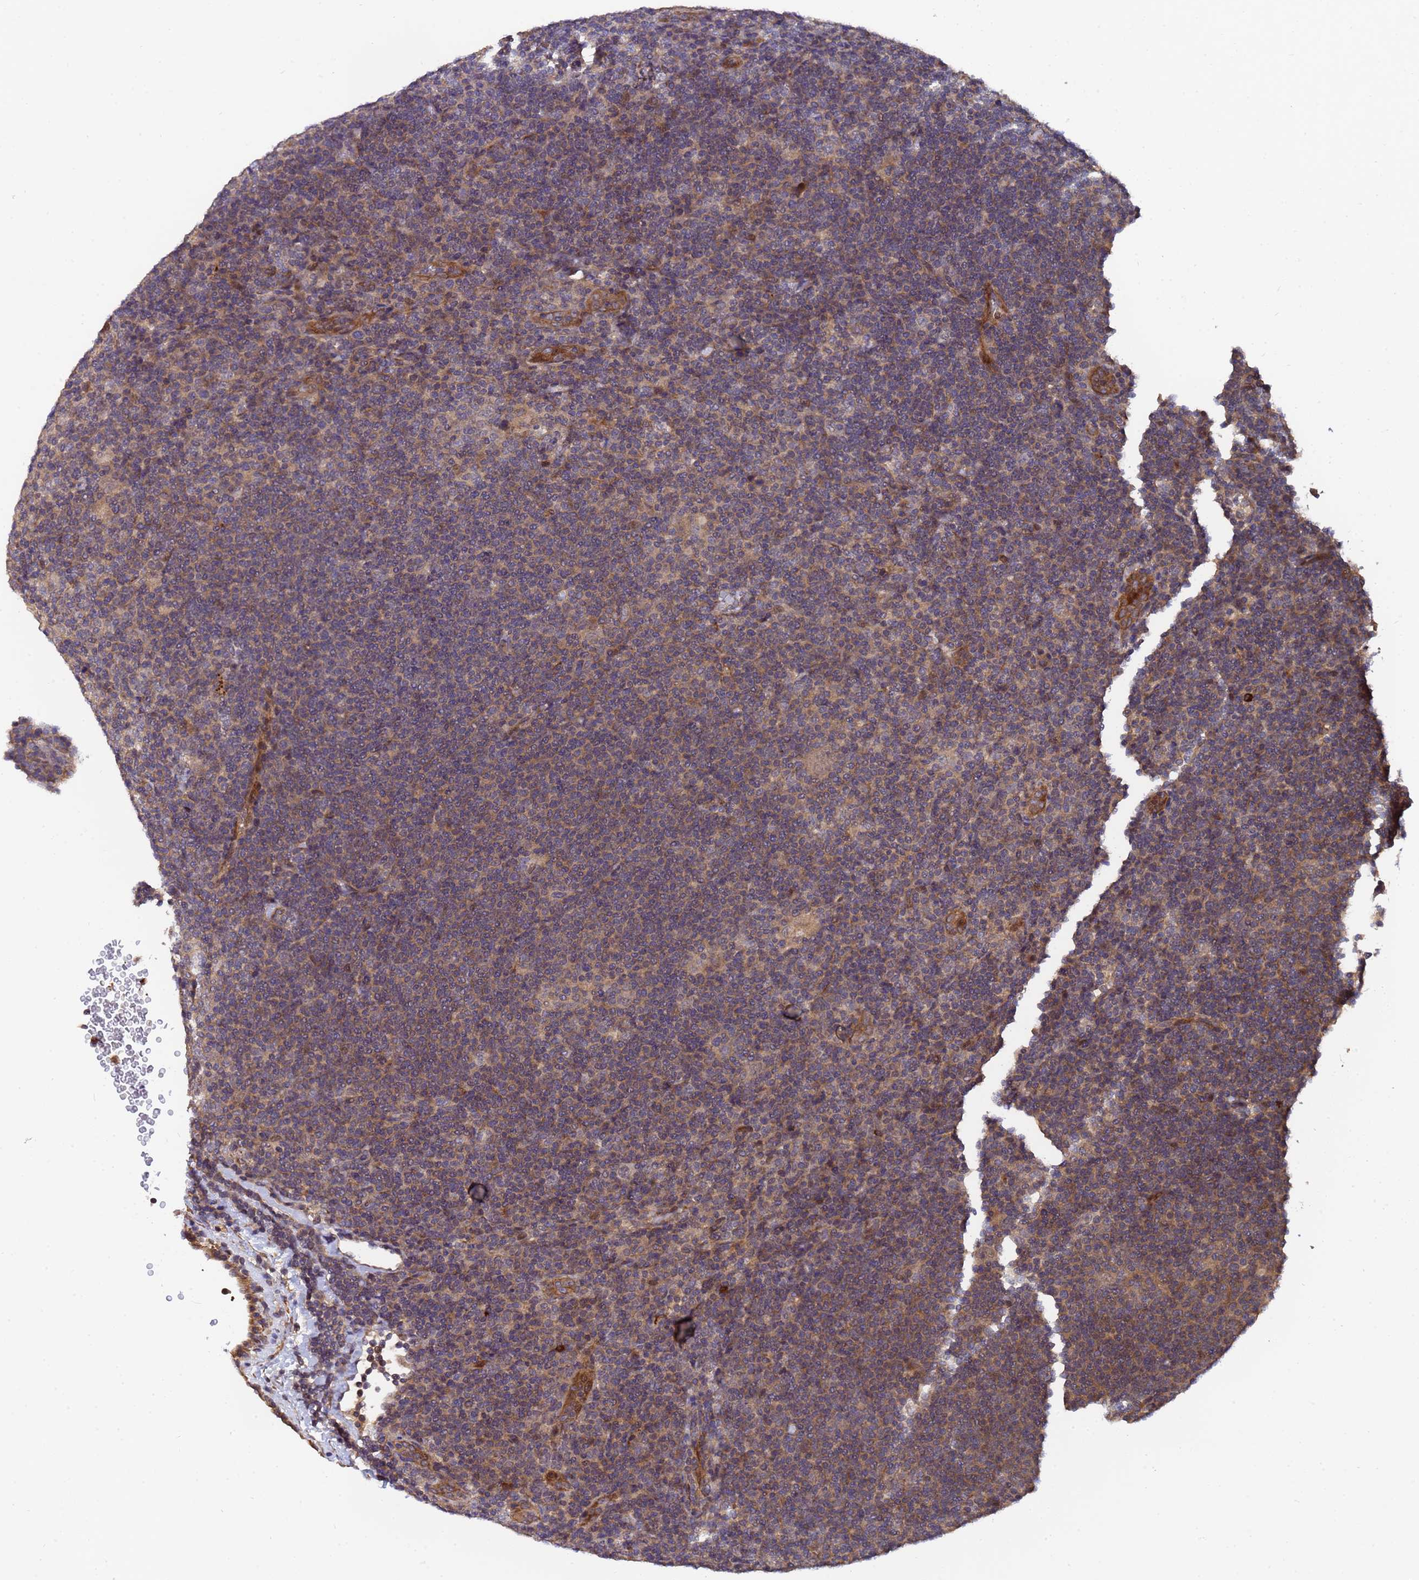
{"staining": {"intensity": "weak", "quantity": "25%-75%", "location": "cytoplasmic/membranous"}, "tissue": "lymphoma", "cell_type": "Tumor cells", "image_type": "cancer", "snomed": [{"axis": "morphology", "description": "Hodgkin's disease, NOS"}, {"axis": "topography", "description": "Lymph node"}], "caption": "Protein expression analysis of lymphoma demonstrates weak cytoplasmic/membranous expression in about 25%-75% of tumor cells.", "gene": "GSTCD", "patient": {"sex": "female", "age": 57}}